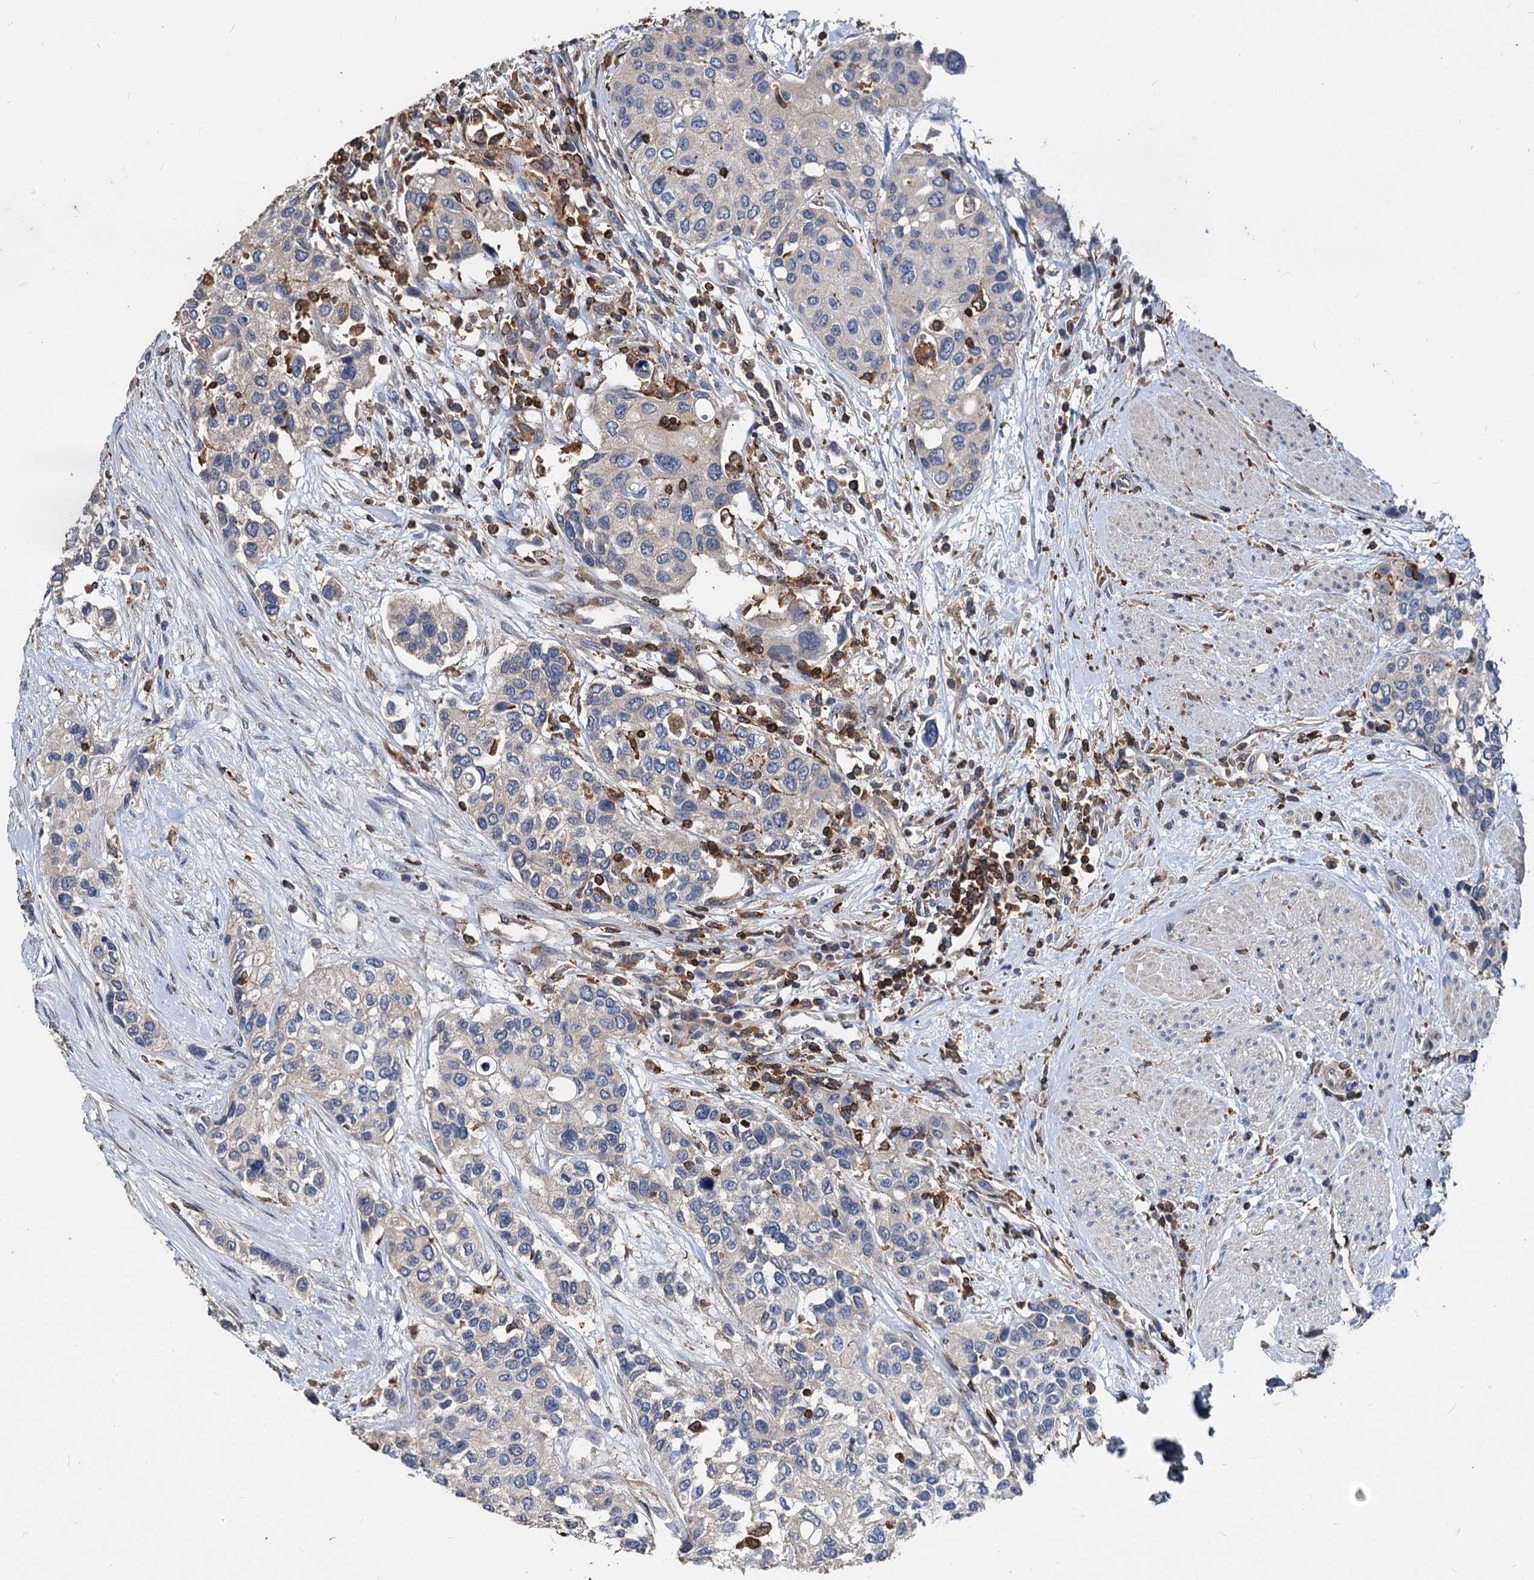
{"staining": {"intensity": "negative", "quantity": "none", "location": "none"}, "tissue": "urothelial cancer", "cell_type": "Tumor cells", "image_type": "cancer", "snomed": [{"axis": "morphology", "description": "Normal tissue, NOS"}, {"axis": "morphology", "description": "Urothelial carcinoma, High grade"}, {"axis": "topography", "description": "Vascular tissue"}, {"axis": "topography", "description": "Urinary bladder"}], "caption": "Immunohistochemistry (IHC) histopathology image of human urothelial cancer stained for a protein (brown), which shows no expression in tumor cells.", "gene": "LCP2", "patient": {"sex": "female", "age": 56}}